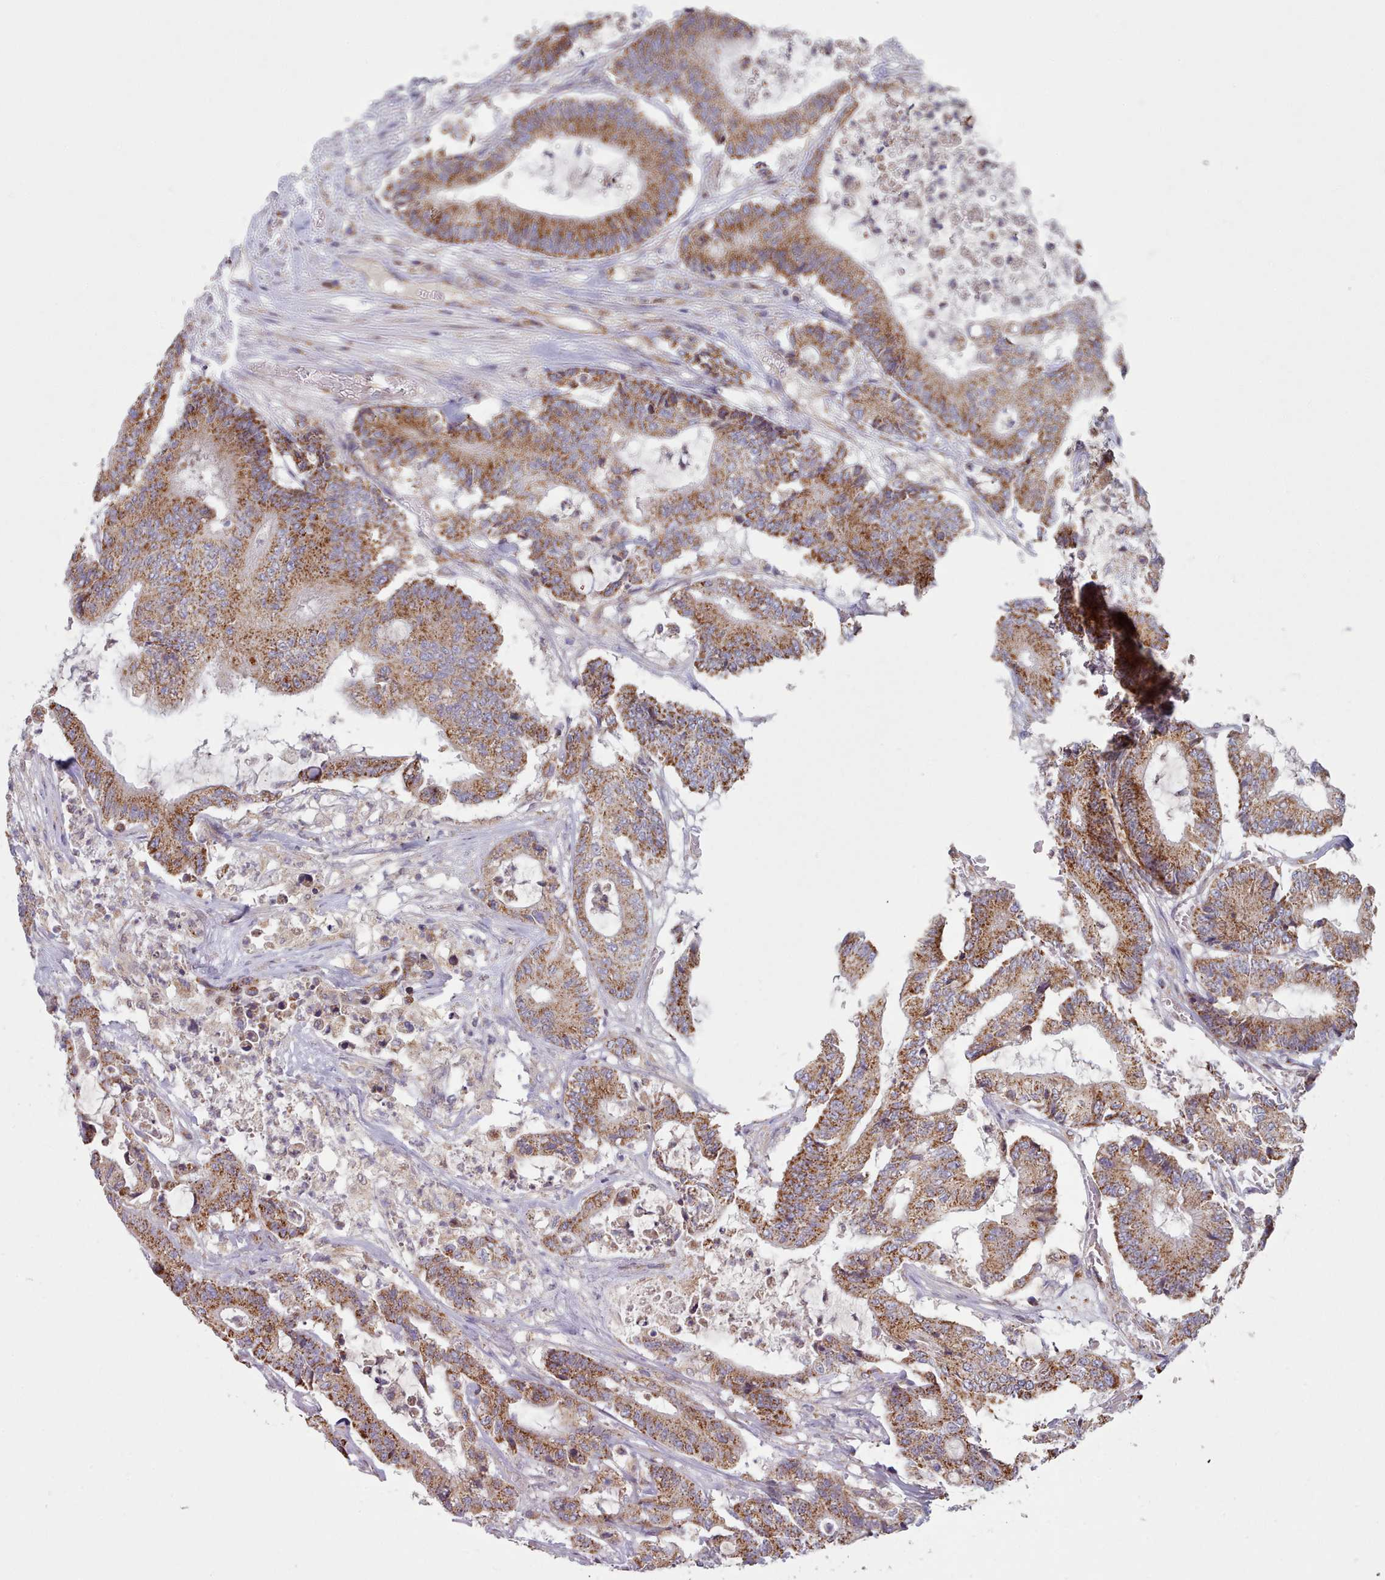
{"staining": {"intensity": "moderate", "quantity": ">75%", "location": "cytoplasmic/membranous"}, "tissue": "colorectal cancer", "cell_type": "Tumor cells", "image_type": "cancer", "snomed": [{"axis": "morphology", "description": "Adenocarcinoma, NOS"}, {"axis": "topography", "description": "Colon"}], "caption": "Colorectal cancer (adenocarcinoma) stained with a brown dye shows moderate cytoplasmic/membranous positive expression in about >75% of tumor cells.", "gene": "HSDL2", "patient": {"sex": "female", "age": 84}}